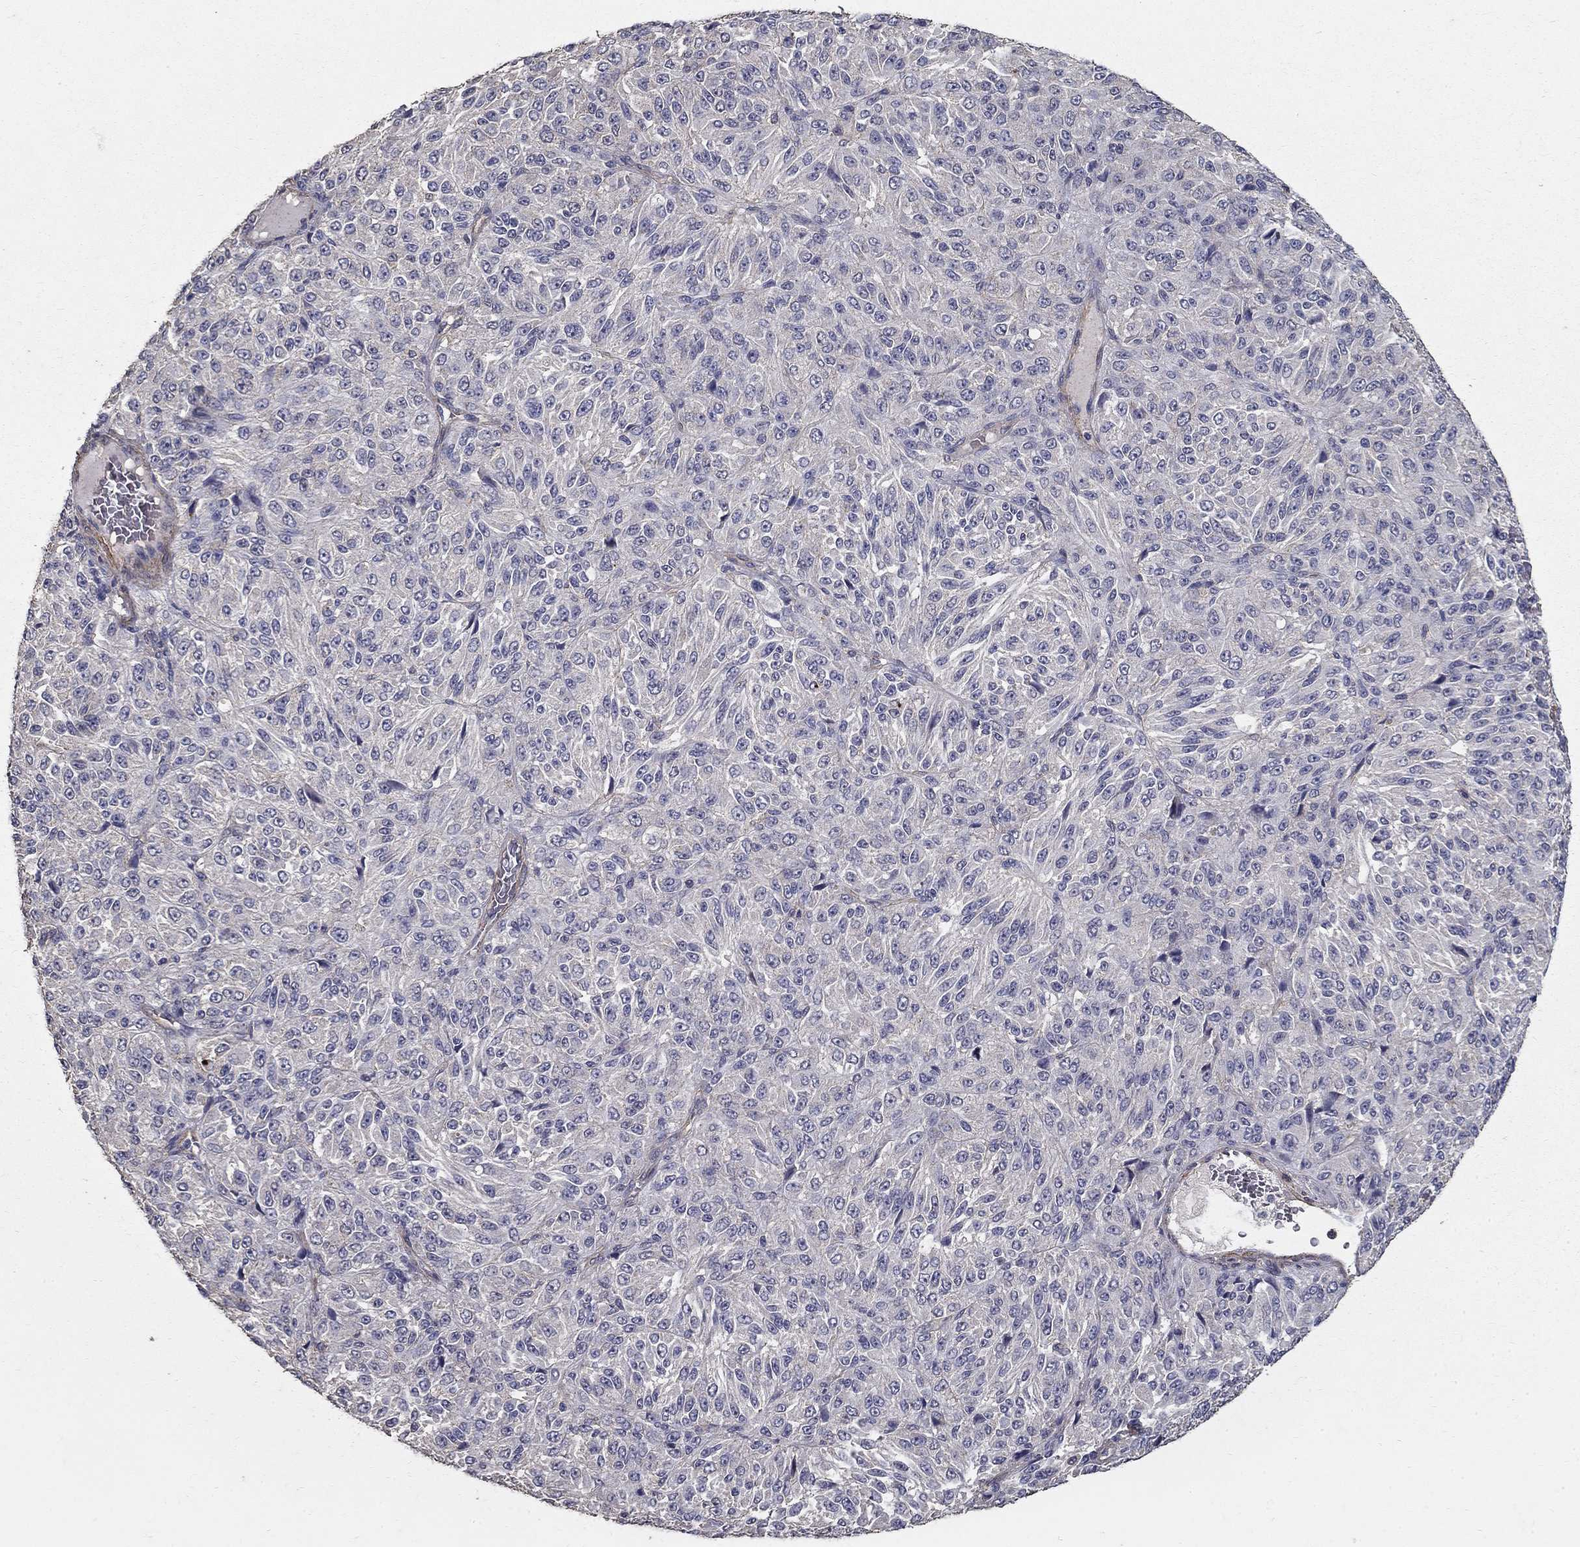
{"staining": {"intensity": "negative", "quantity": "none", "location": "none"}, "tissue": "melanoma", "cell_type": "Tumor cells", "image_type": "cancer", "snomed": [{"axis": "morphology", "description": "Malignant melanoma, Metastatic site"}, {"axis": "topography", "description": "Brain"}], "caption": "An IHC histopathology image of melanoma is shown. There is no staining in tumor cells of melanoma. (DAB immunohistochemistry (IHC), high magnification).", "gene": "MPP2", "patient": {"sex": "female", "age": 56}}